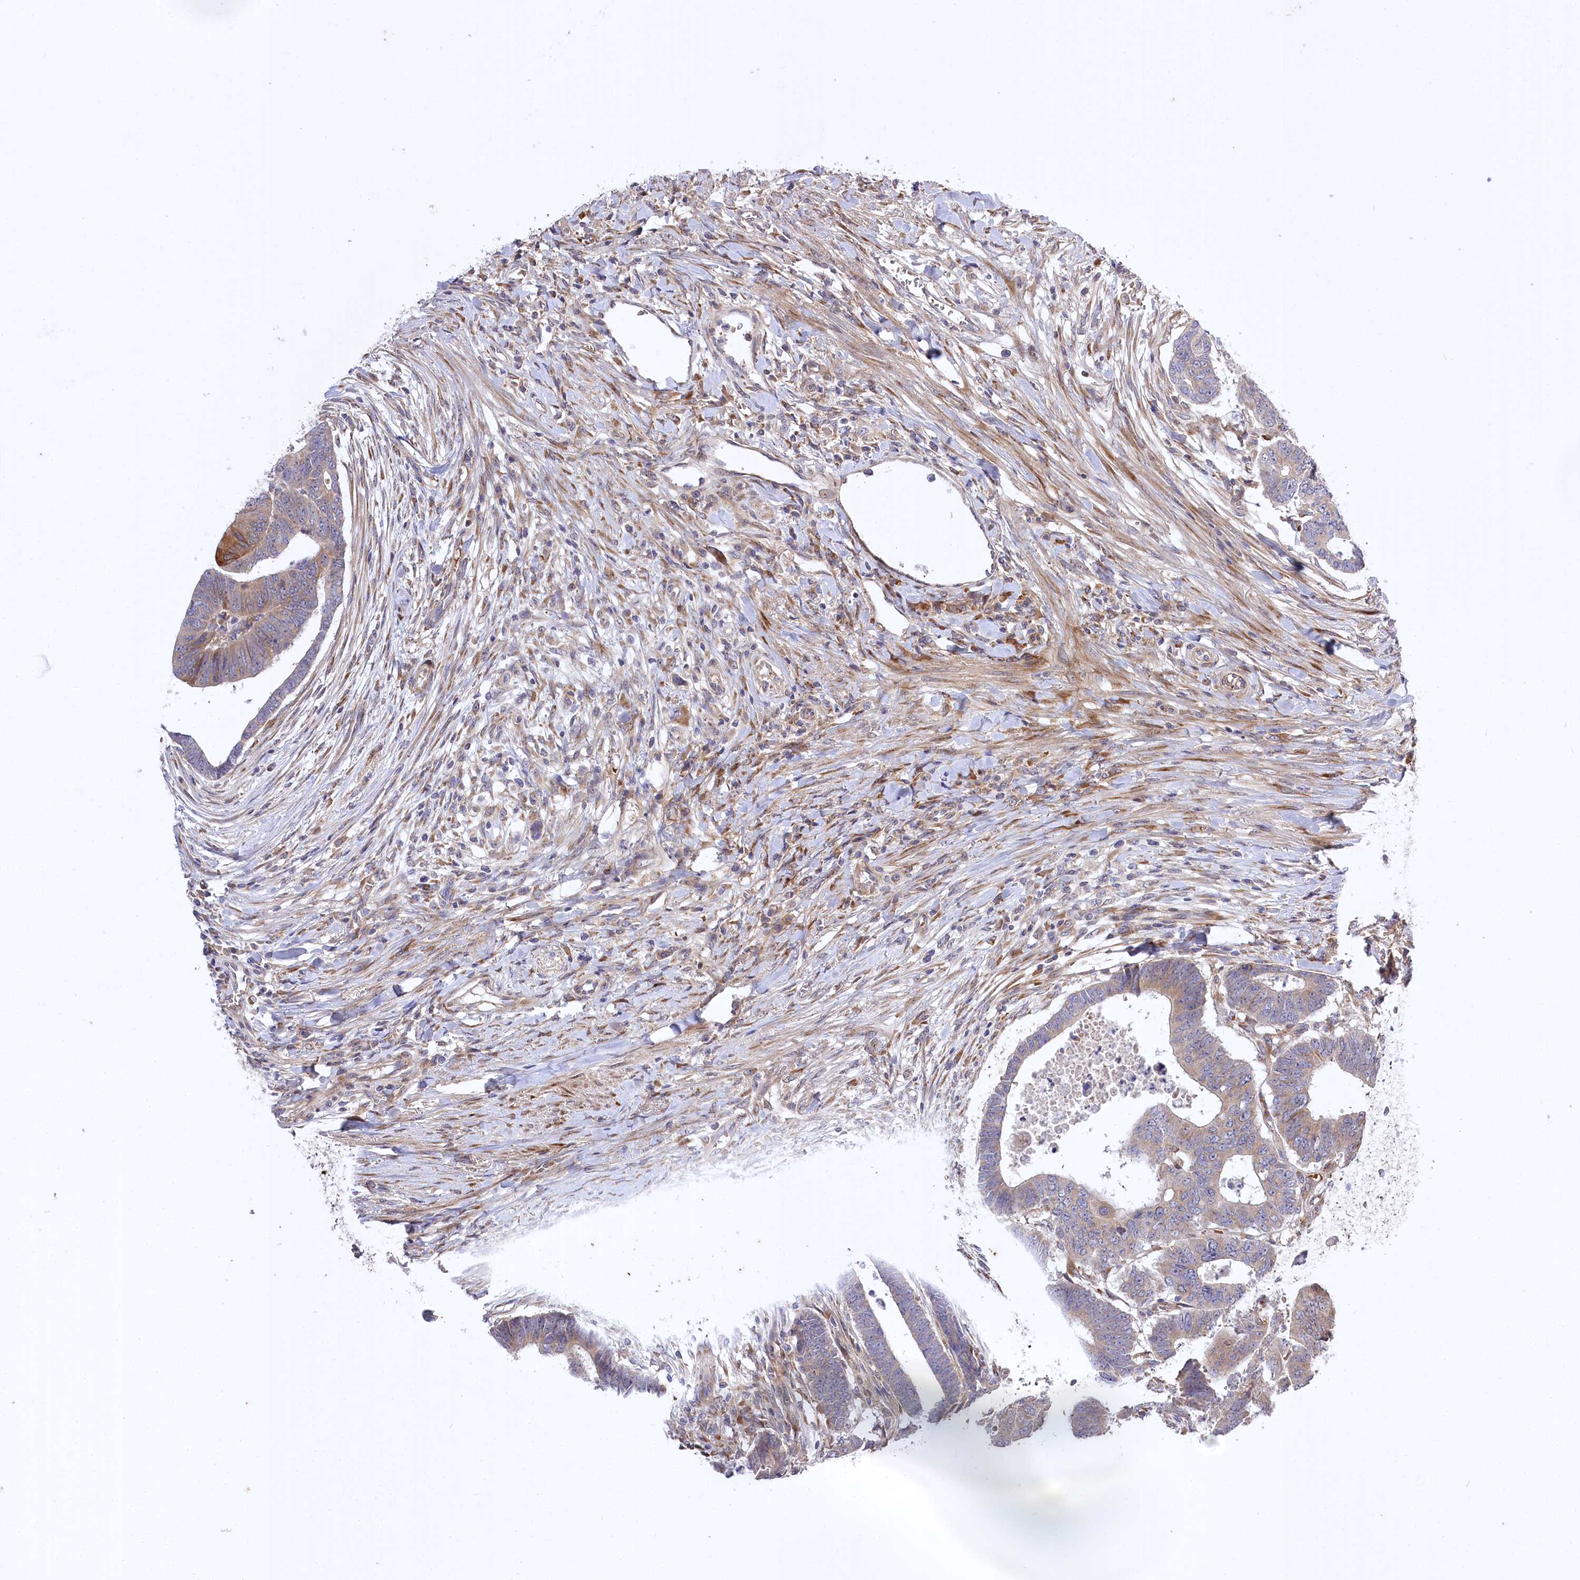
{"staining": {"intensity": "weak", "quantity": ">75%", "location": "cytoplasmic/membranous"}, "tissue": "colorectal cancer", "cell_type": "Tumor cells", "image_type": "cancer", "snomed": [{"axis": "morphology", "description": "Normal tissue, NOS"}, {"axis": "morphology", "description": "Adenocarcinoma, NOS"}, {"axis": "topography", "description": "Rectum"}], "caption": "A photomicrograph showing weak cytoplasmic/membranous positivity in about >75% of tumor cells in colorectal cancer (adenocarcinoma), as visualized by brown immunohistochemical staining.", "gene": "TRUB1", "patient": {"sex": "female", "age": 65}}